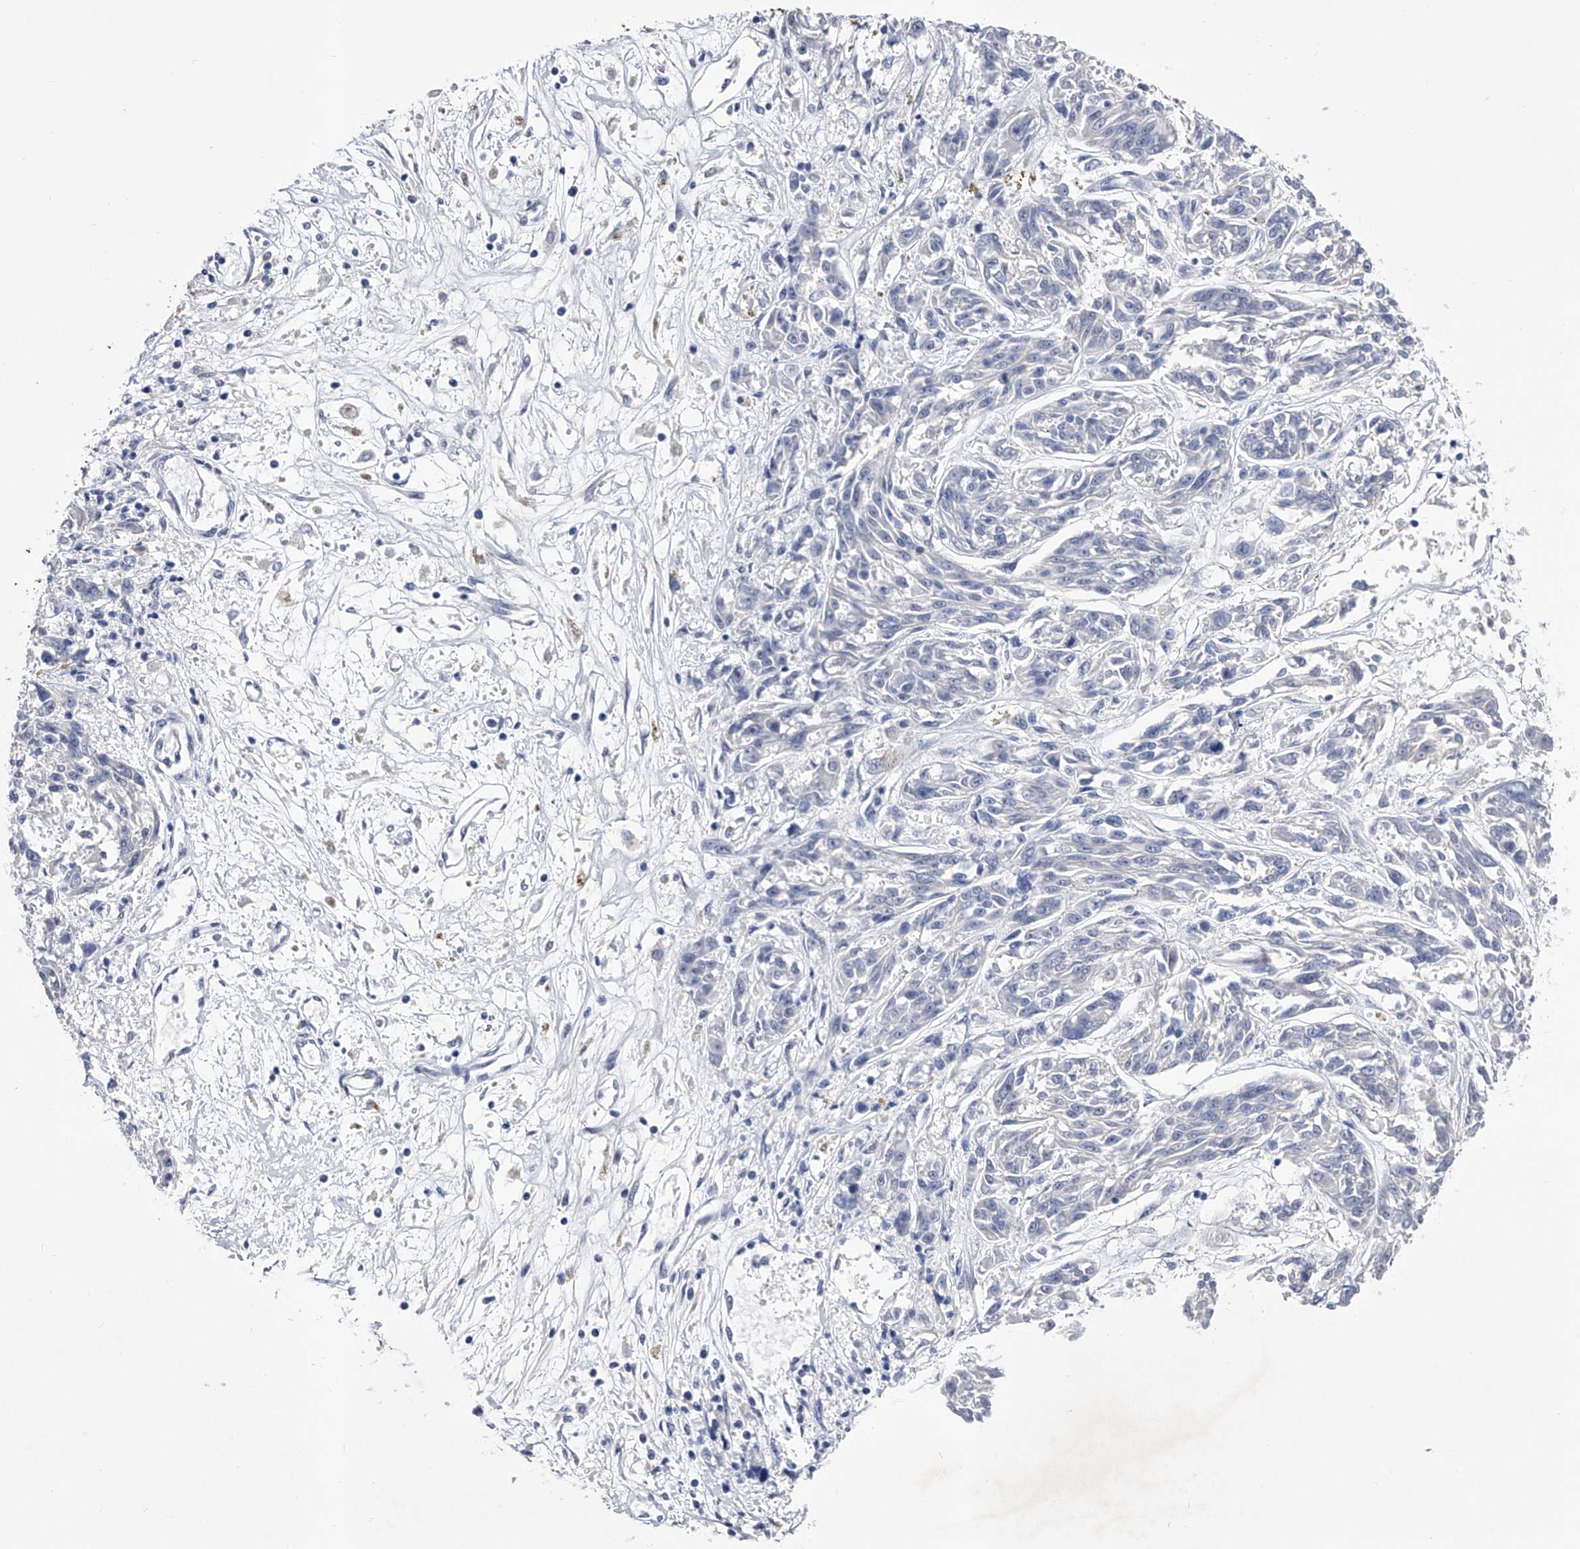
{"staining": {"intensity": "negative", "quantity": "none", "location": "none"}, "tissue": "melanoma", "cell_type": "Tumor cells", "image_type": "cancer", "snomed": [{"axis": "morphology", "description": "Malignant melanoma, NOS"}, {"axis": "topography", "description": "Skin"}], "caption": "Tumor cells show no significant protein expression in melanoma.", "gene": "CRISP2", "patient": {"sex": "male", "age": 53}}